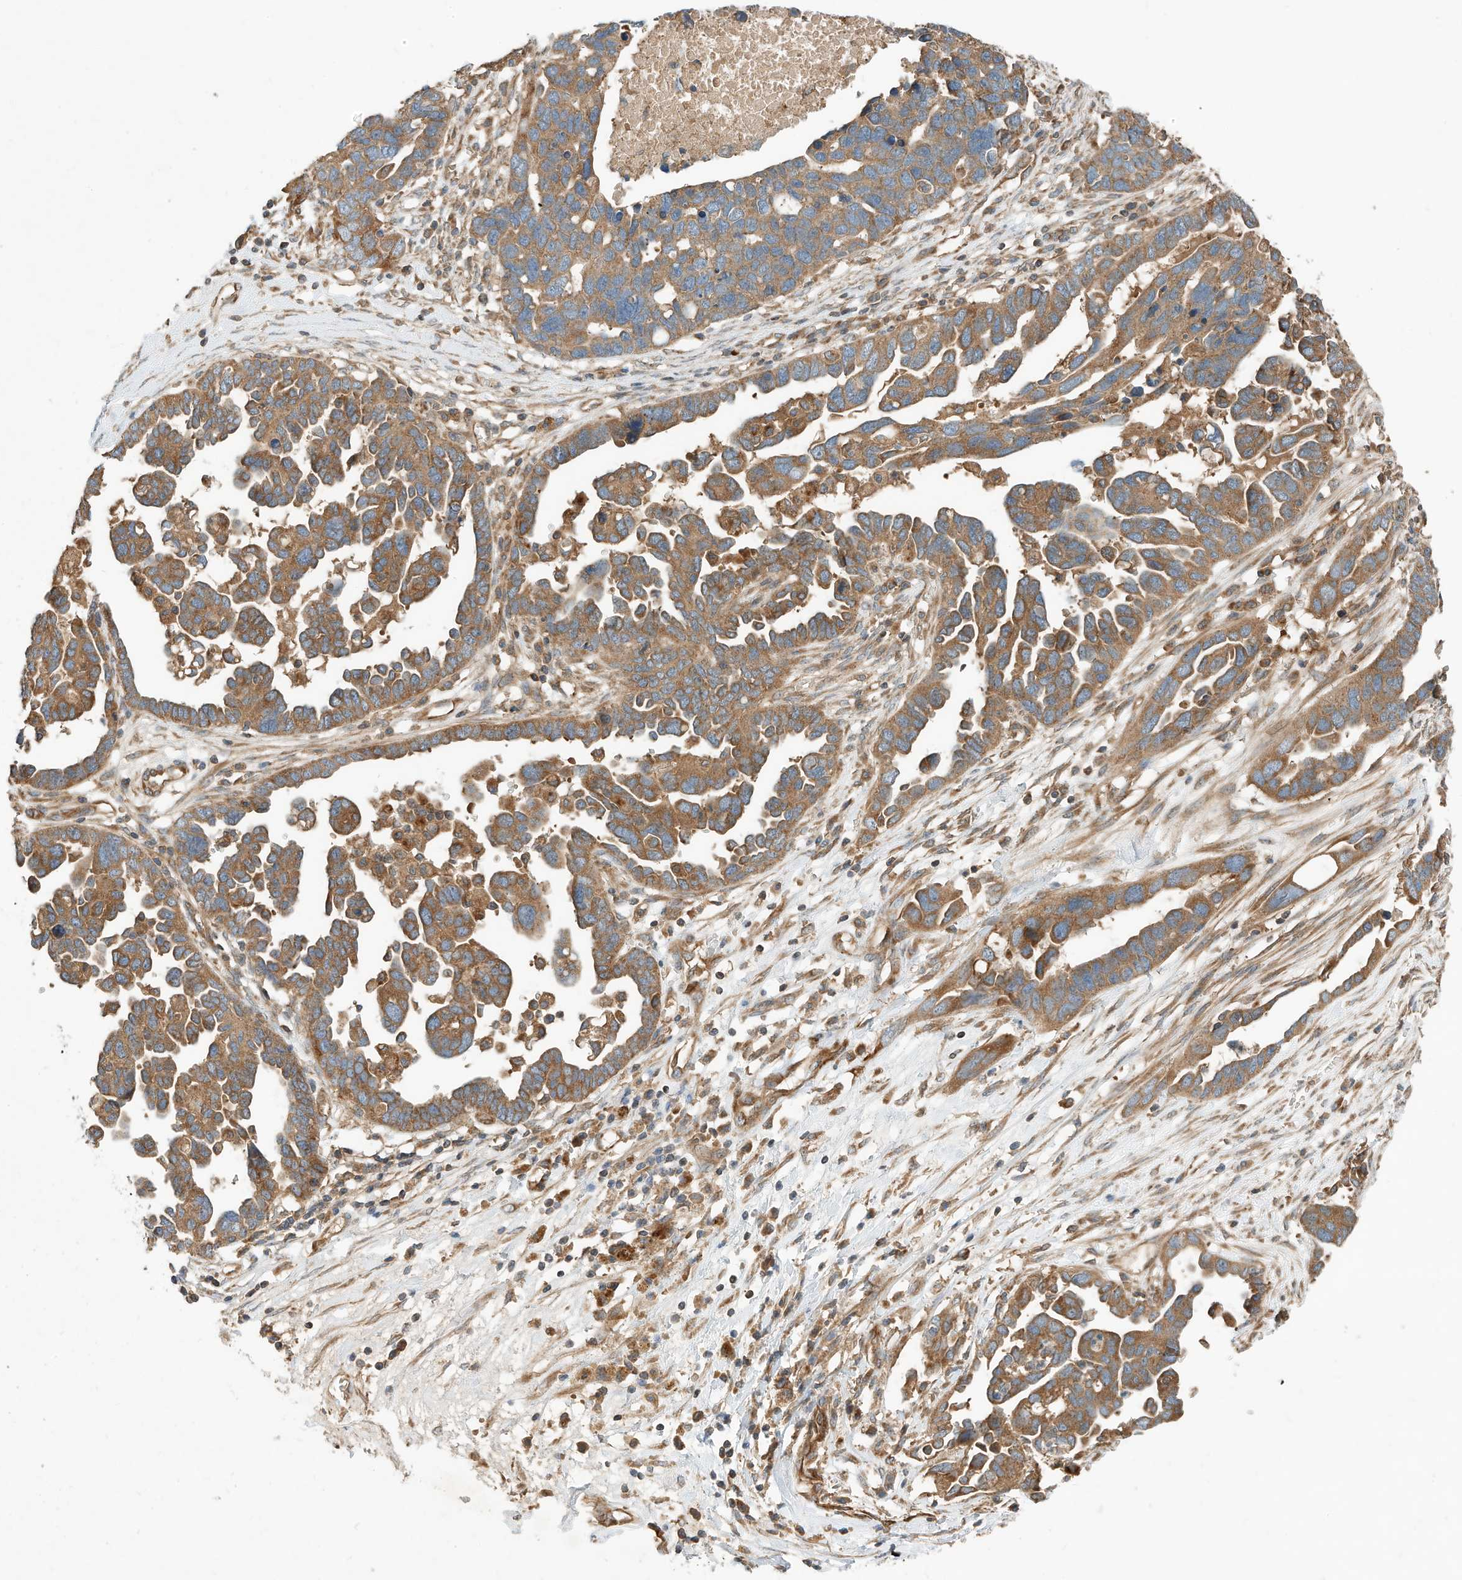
{"staining": {"intensity": "moderate", "quantity": ">75%", "location": "cytoplasmic/membranous"}, "tissue": "ovarian cancer", "cell_type": "Tumor cells", "image_type": "cancer", "snomed": [{"axis": "morphology", "description": "Cystadenocarcinoma, serous, NOS"}, {"axis": "topography", "description": "Ovary"}], "caption": "Immunohistochemical staining of serous cystadenocarcinoma (ovarian) shows moderate cytoplasmic/membranous protein positivity in about >75% of tumor cells.", "gene": "CPAMD8", "patient": {"sex": "female", "age": 54}}